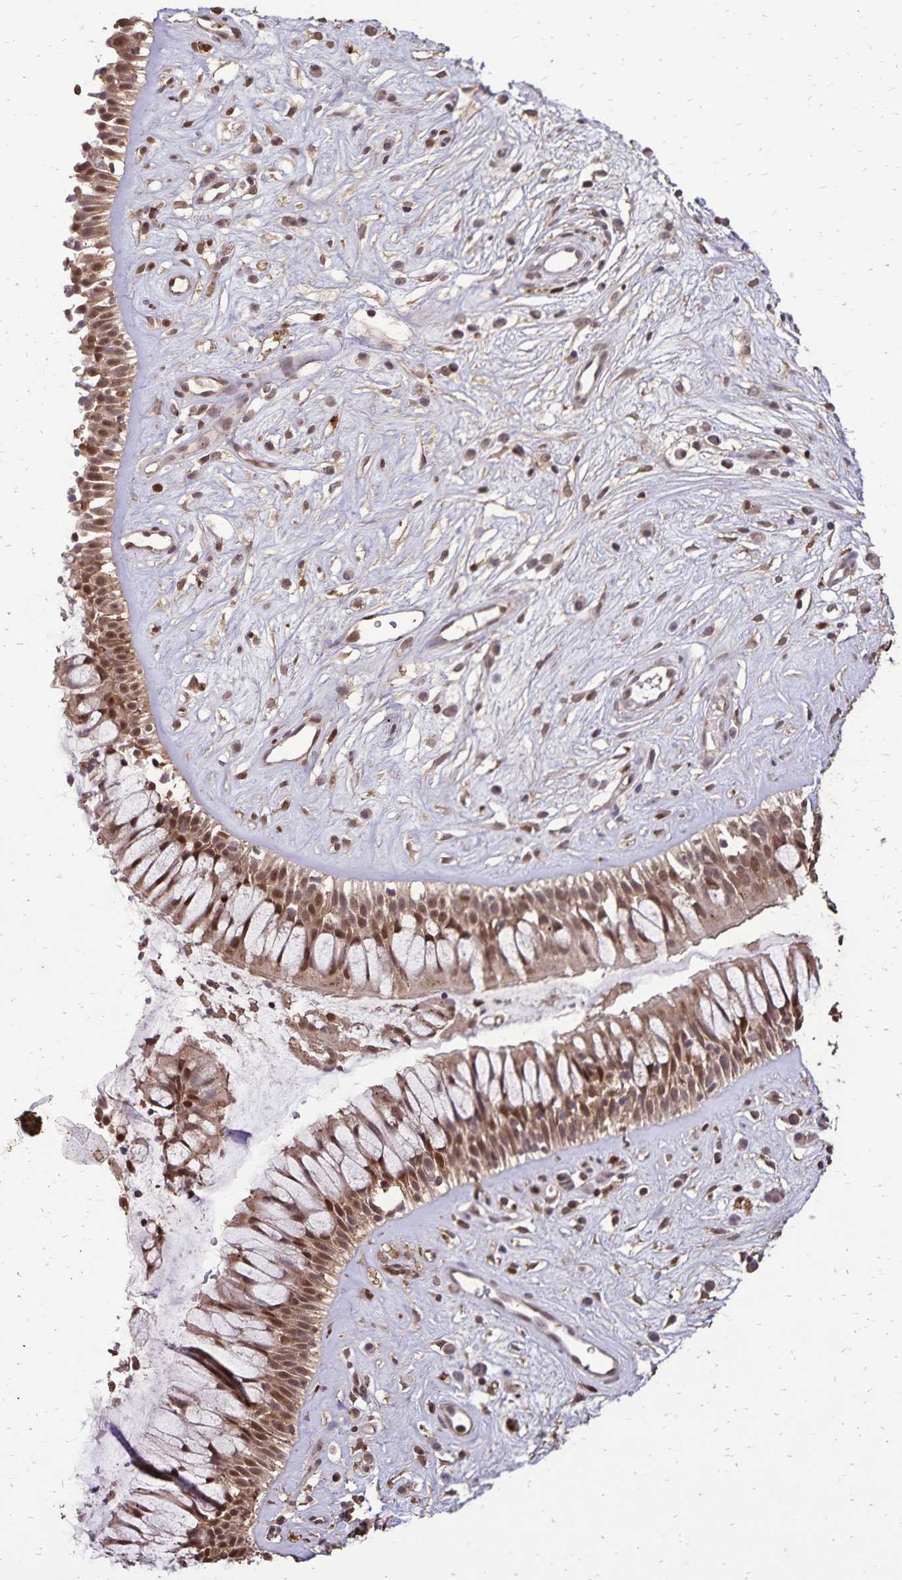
{"staining": {"intensity": "moderate", "quantity": ">75%", "location": "cytoplasmic/membranous,nuclear"}, "tissue": "nasopharynx", "cell_type": "Respiratory epithelial cells", "image_type": "normal", "snomed": [{"axis": "morphology", "description": "Normal tissue, NOS"}, {"axis": "topography", "description": "Nasopharynx"}], "caption": "Nasopharynx stained for a protein displays moderate cytoplasmic/membranous,nuclear positivity in respiratory epithelial cells.", "gene": "CHMP1B", "patient": {"sex": "male", "age": 32}}